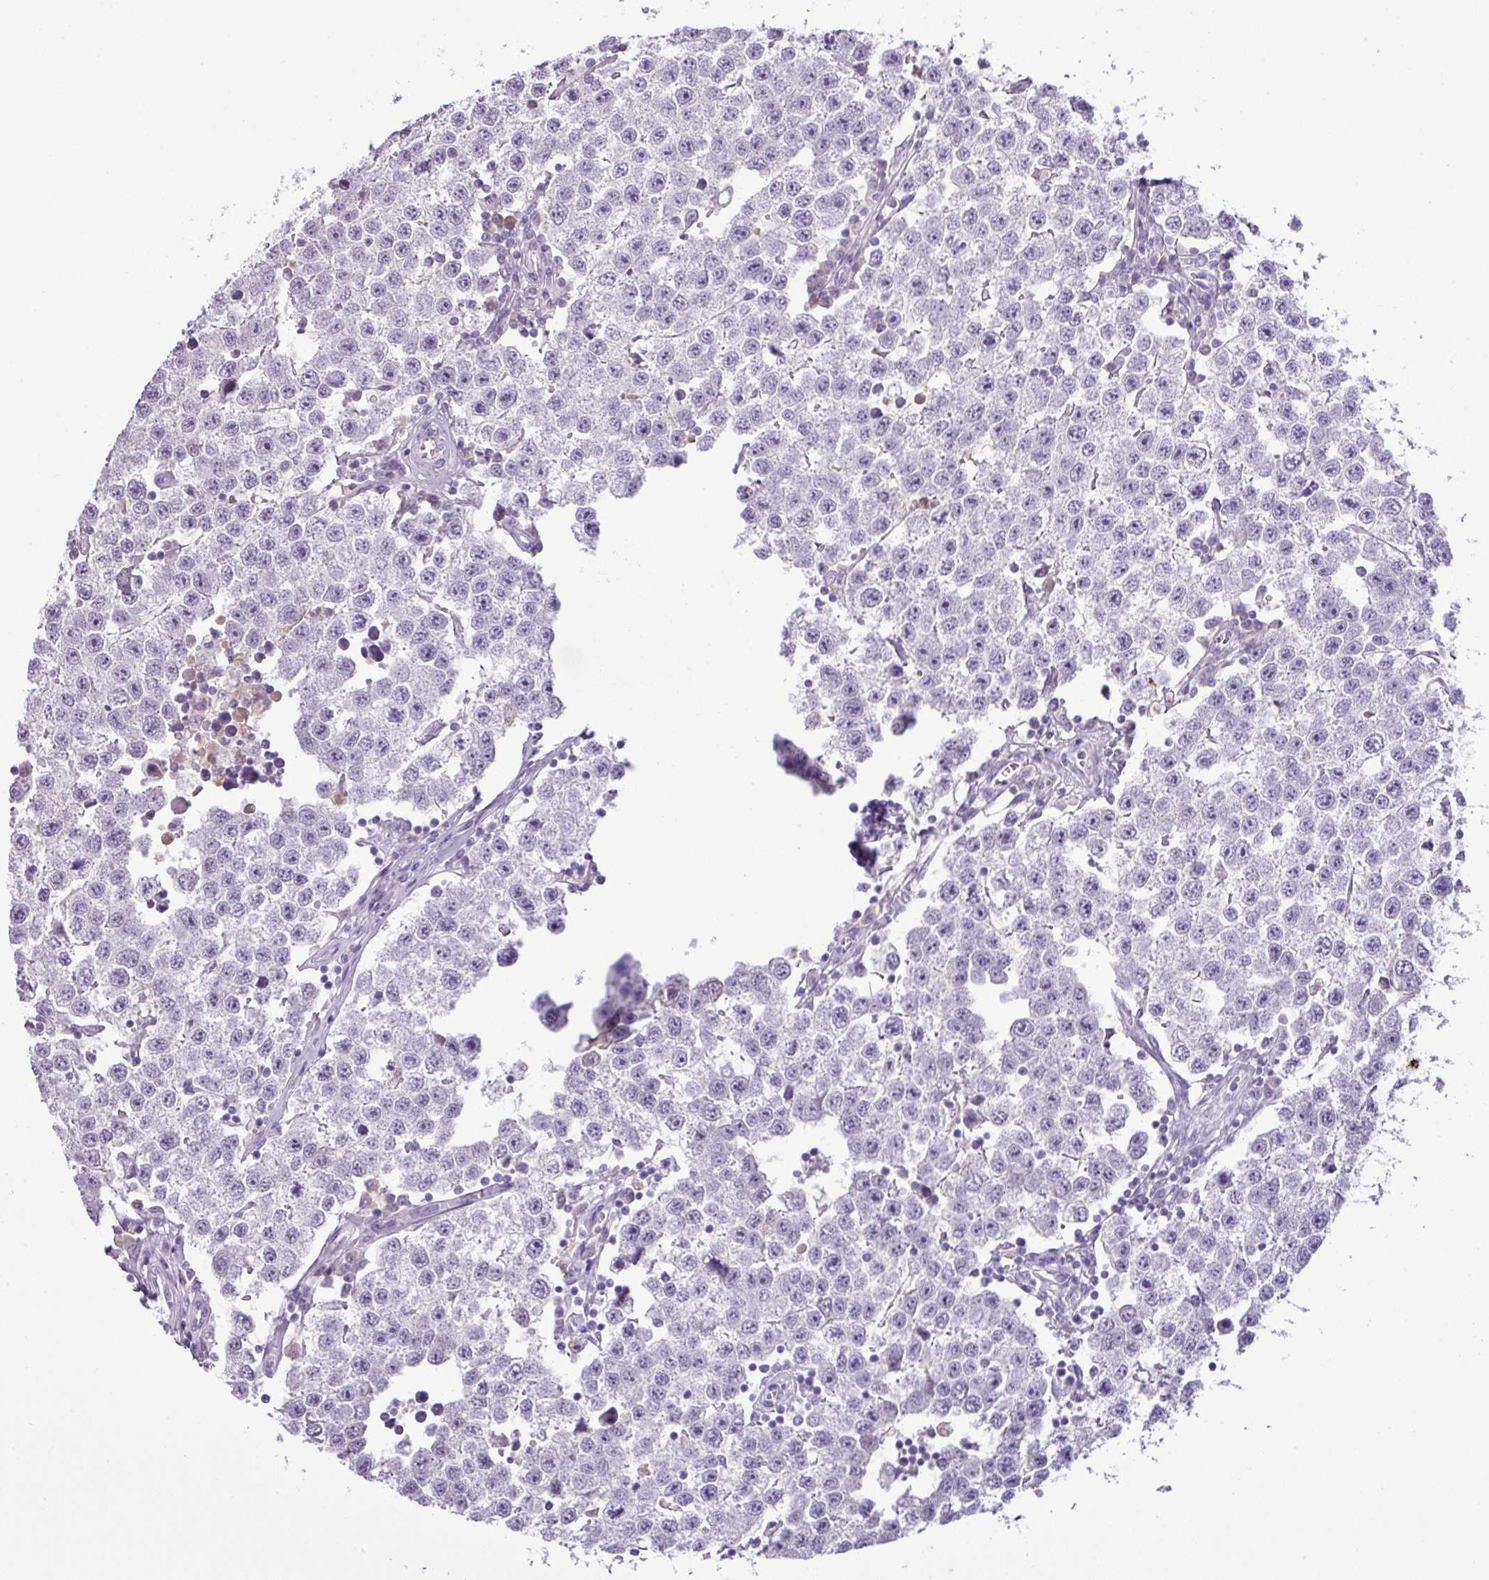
{"staining": {"intensity": "negative", "quantity": "none", "location": "none"}, "tissue": "testis cancer", "cell_type": "Tumor cells", "image_type": "cancer", "snomed": [{"axis": "morphology", "description": "Seminoma, NOS"}, {"axis": "topography", "description": "Testis"}], "caption": "Testis seminoma stained for a protein using IHC displays no positivity tumor cells.", "gene": "HTR3E", "patient": {"sex": "male", "age": 34}}